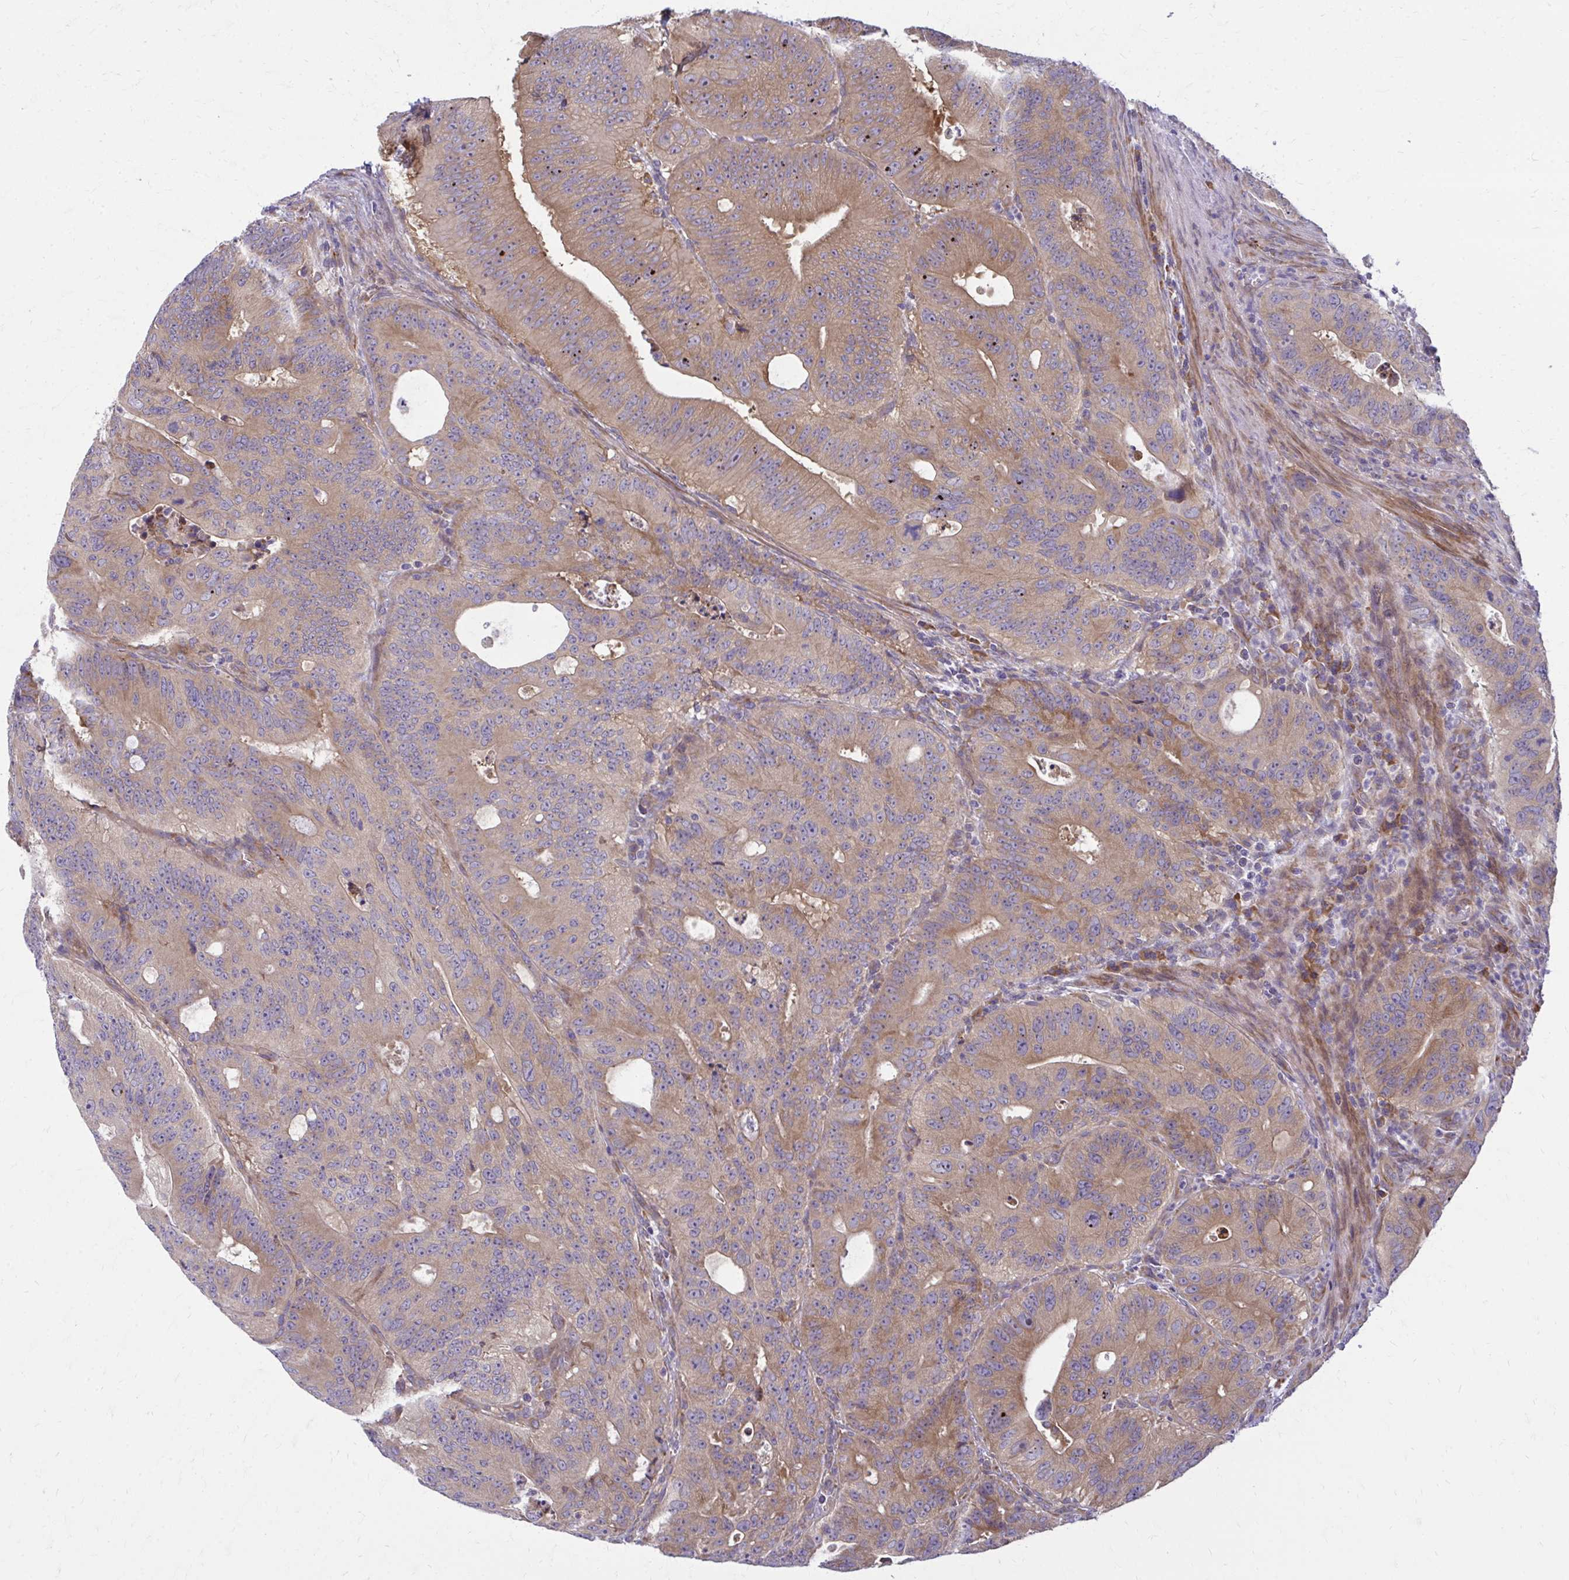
{"staining": {"intensity": "moderate", "quantity": ">75%", "location": "cytoplasmic/membranous"}, "tissue": "colorectal cancer", "cell_type": "Tumor cells", "image_type": "cancer", "snomed": [{"axis": "morphology", "description": "Adenocarcinoma, NOS"}, {"axis": "topography", "description": "Colon"}], "caption": "Colorectal adenocarcinoma was stained to show a protein in brown. There is medium levels of moderate cytoplasmic/membranous expression in about >75% of tumor cells.", "gene": "CEMP1", "patient": {"sex": "male", "age": 62}}